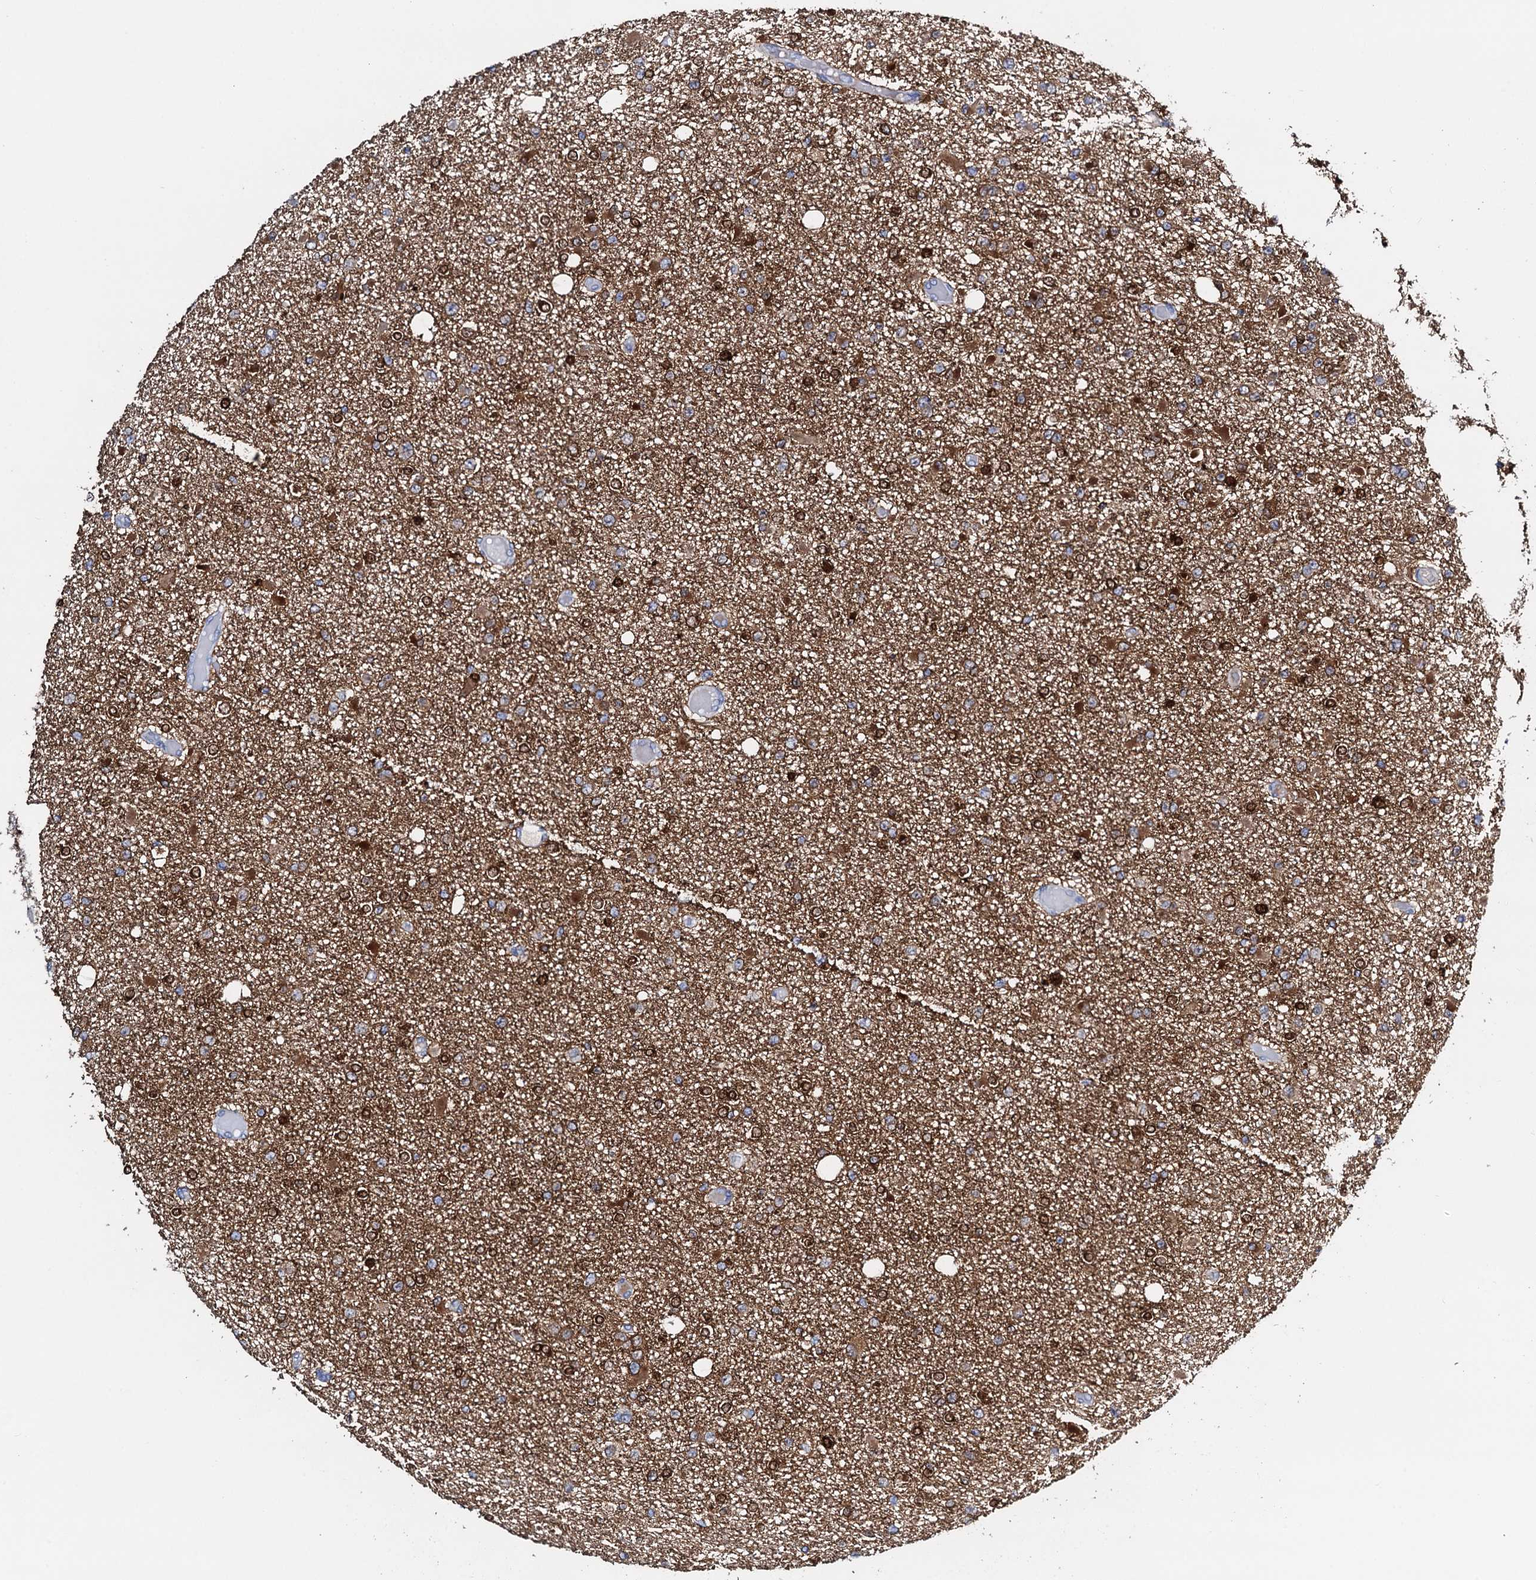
{"staining": {"intensity": "moderate", "quantity": ">75%", "location": "cytoplasmic/membranous"}, "tissue": "glioma", "cell_type": "Tumor cells", "image_type": "cancer", "snomed": [{"axis": "morphology", "description": "Glioma, malignant, Low grade"}, {"axis": "topography", "description": "Brain"}], "caption": "Malignant glioma (low-grade) tissue shows moderate cytoplasmic/membranous expression in approximately >75% of tumor cells, visualized by immunohistochemistry. (DAB IHC, brown staining for protein, blue staining for nuclei).", "gene": "AMER2", "patient": {"sex": "female", "age": 22}}